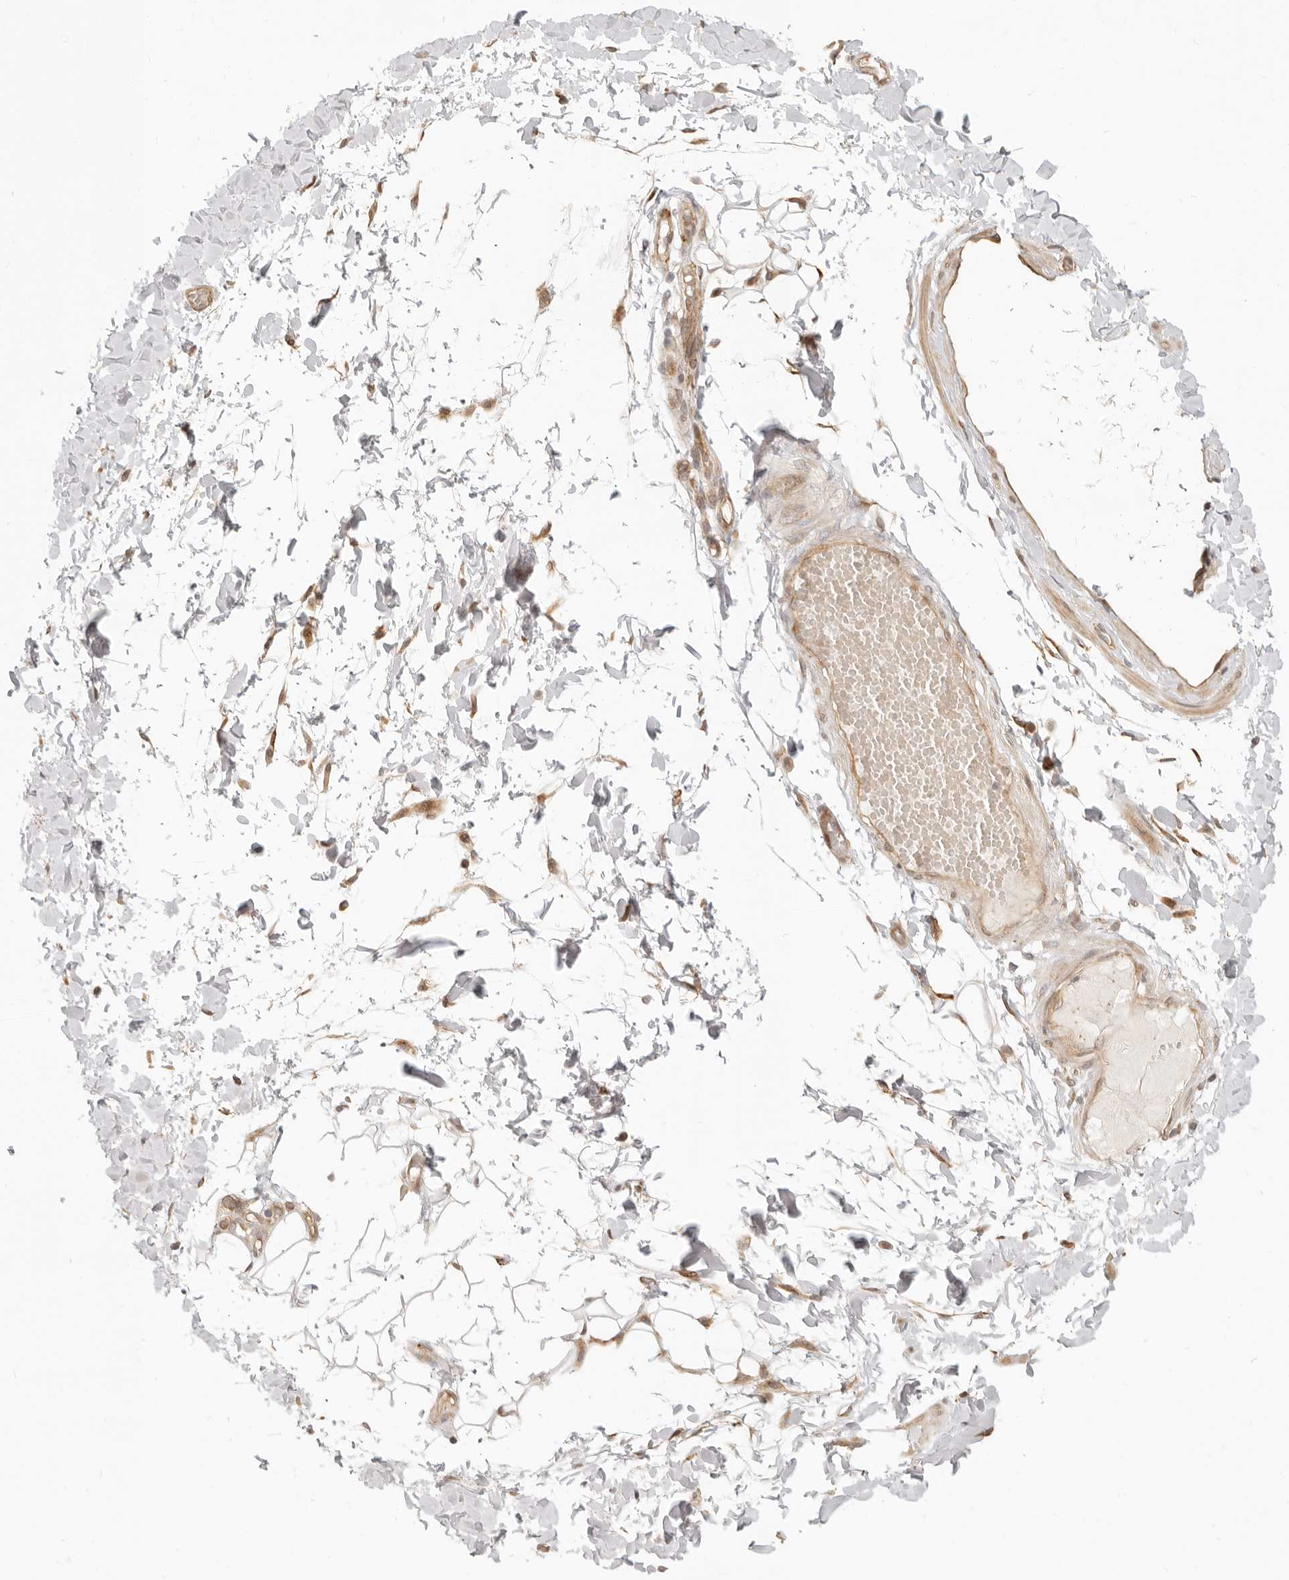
{"staining": {"intensity": "moderate", "quantity": ">75%", "location": "cytoplasmic/membranous,nuclear"}, "tissue": "adipose tissue", "cell_type": "Adipocytes", "image_type": "normal", "snomed": [{"axis": "morphology", "description": "Normal tissue, NOS"}, {"axis": "topography", "description": "Adipose tissue"}, {"axis": "topography", "description": "Vascular tissue"}, {"axis": "topography", "description": "Peripheral nerve tissue"}], "caption": "A histopathology image showing moderate cytoplasmic/membranous,nuclear positivity in approximately >75% of adipocytes in benign adipose tissue, as visualized by brown immunohistochemical staining.", "gene": "TUFT1", "patient": {"sex": "male", "age": 25}}